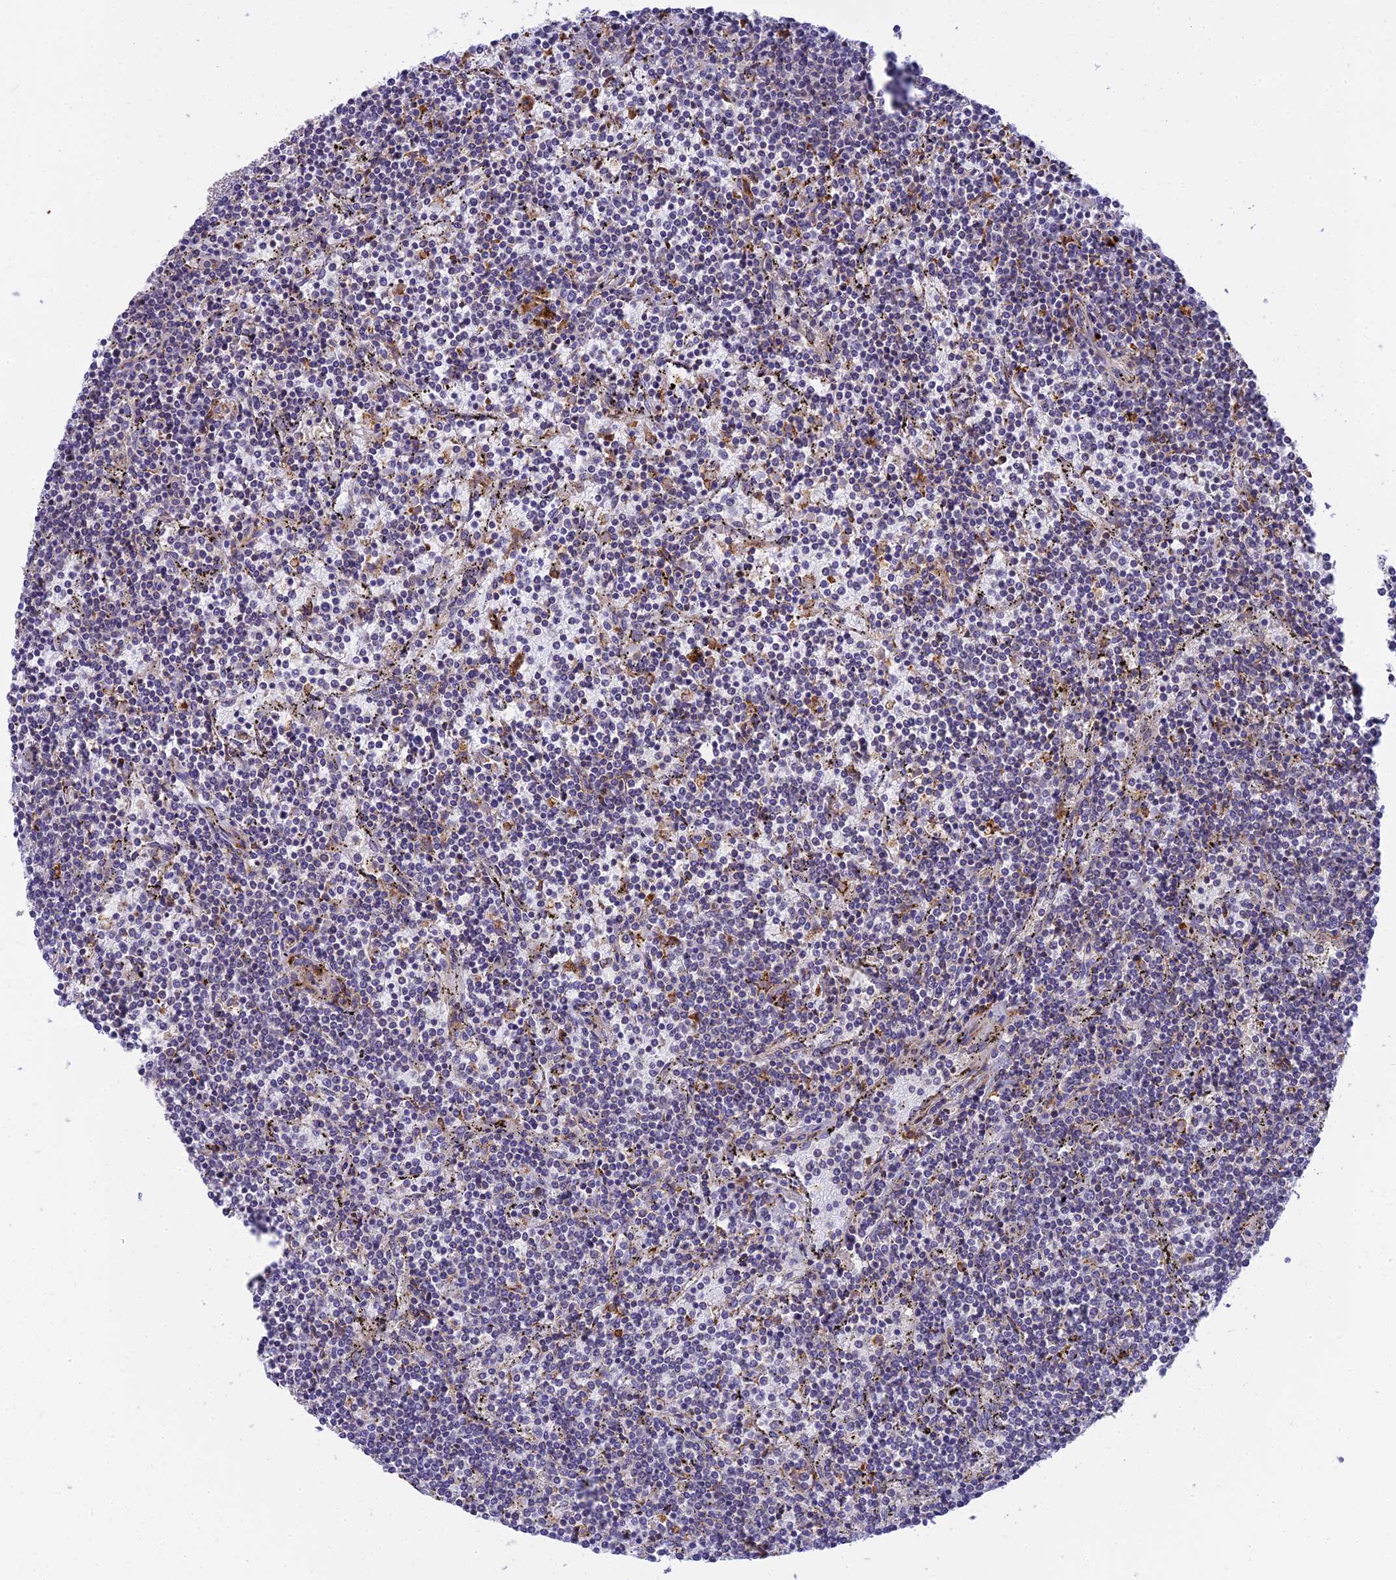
{"staining": {"intensity": "negative", "quantity": "none", "location": "none"}, "tissue": "lymphoma", "cell_type": "Tumor cells", "image_type": "cancer", "snomed": [{"axis": "morphology", "description": "Malignant lymphoma, non-Hodgkin's type, Low grade"}, {"axis": "topography", "description": "Spleen"}], "caption": "This is a image of immunohistochemistry staining of malignant lymphoma, non-Hodgkin's type (low-grade), which shows no staining in tumor cells.", "gene": "CLCN7", "patient": {"sex": "female", "age": 50}}